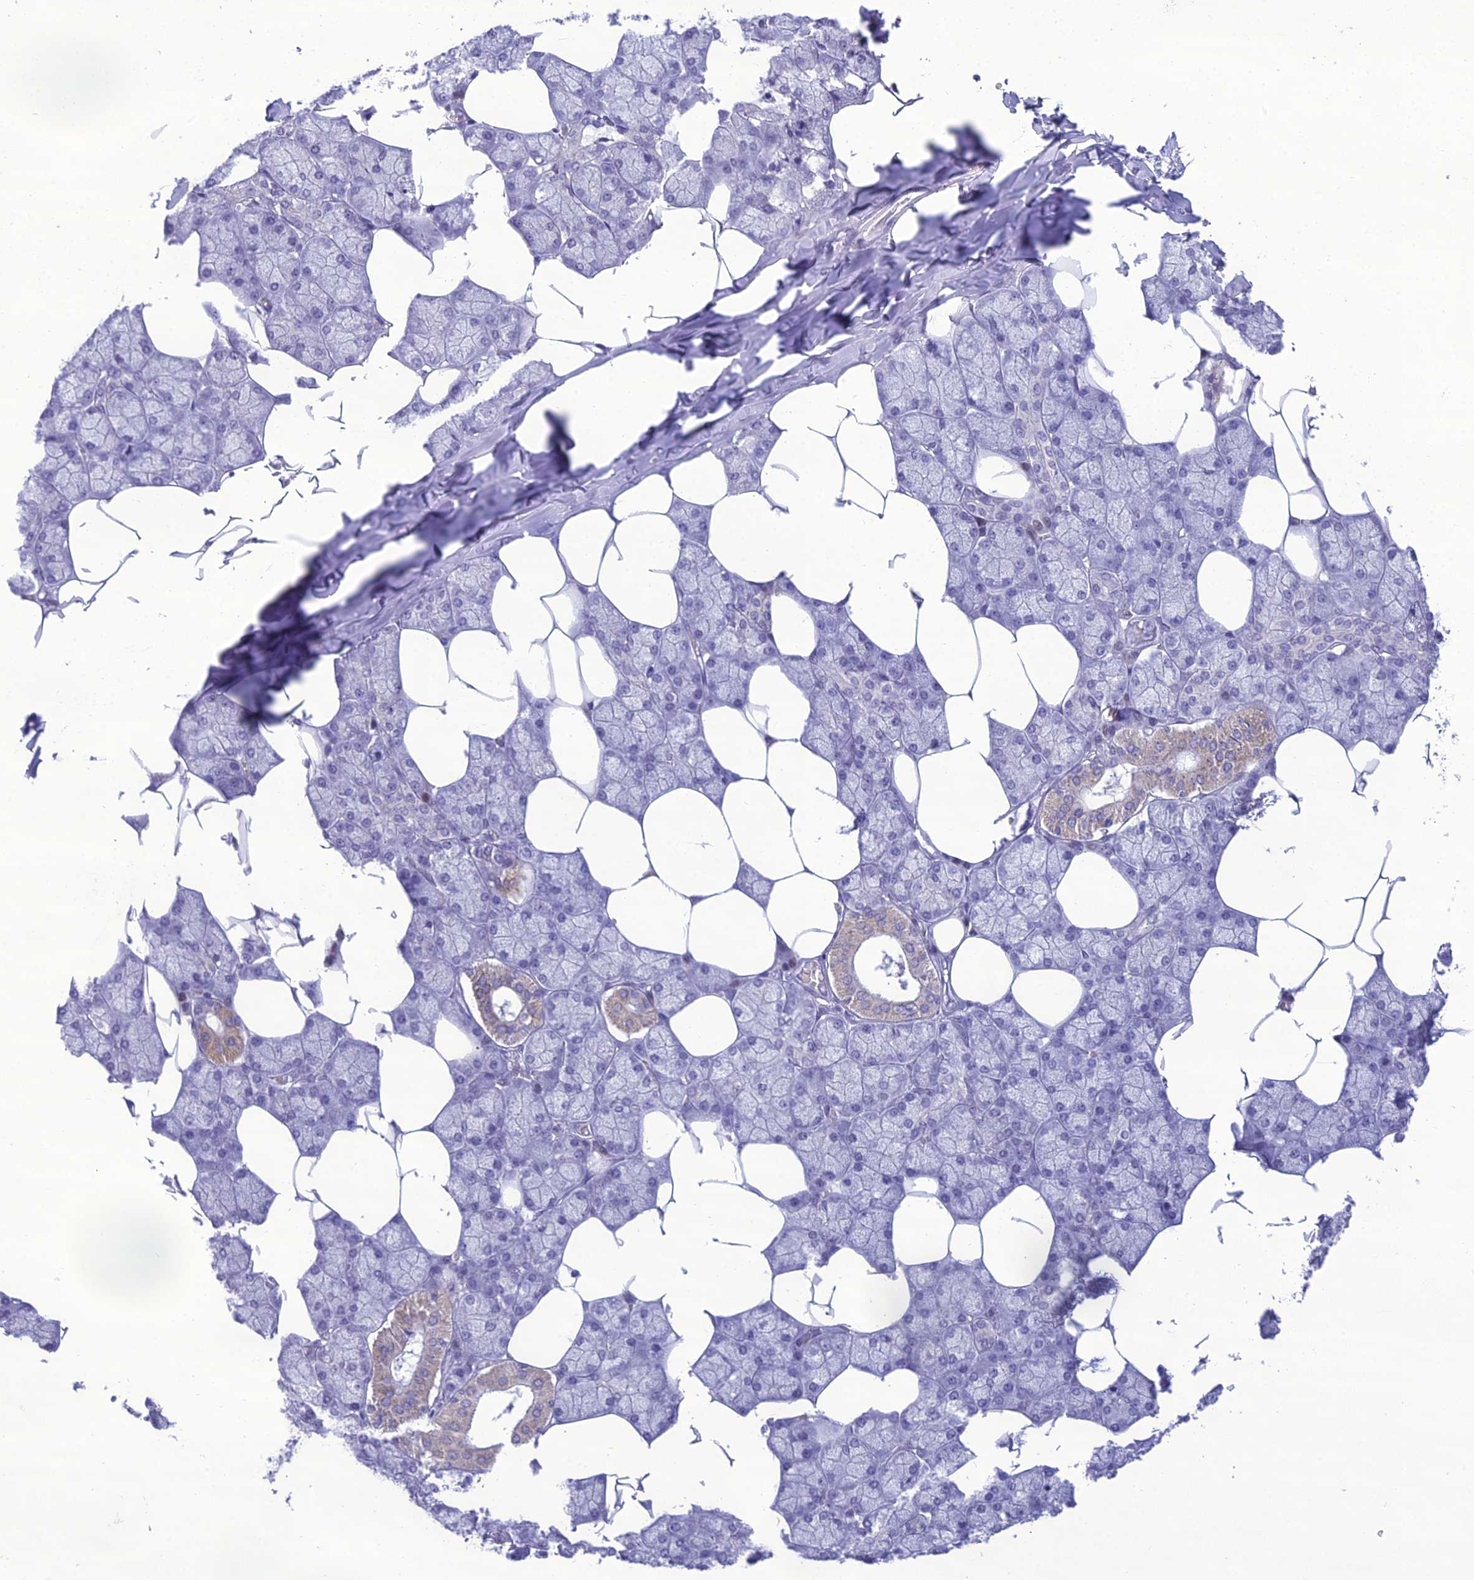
{"staining": {"intensity": "moderate", "quantity": "<25%", "location": "cytoplasmic/membranous"}, "tissue": "salivary gland", "cell_type": "Glandular cells", "image_type": "normal", "snomed": [{"axis": "morphology", "description": "Normal tissue, NOS"}, {"axis": "topography", "description": "Salivary gland"}], "caption": "Salivary gland stained with a brown dye demonstrates moderate cytoplasmic/membranous positive expression in about <25% of glandular cells.", "gene": "B9D2", "patient": {"sex": "male", "age": 62}}